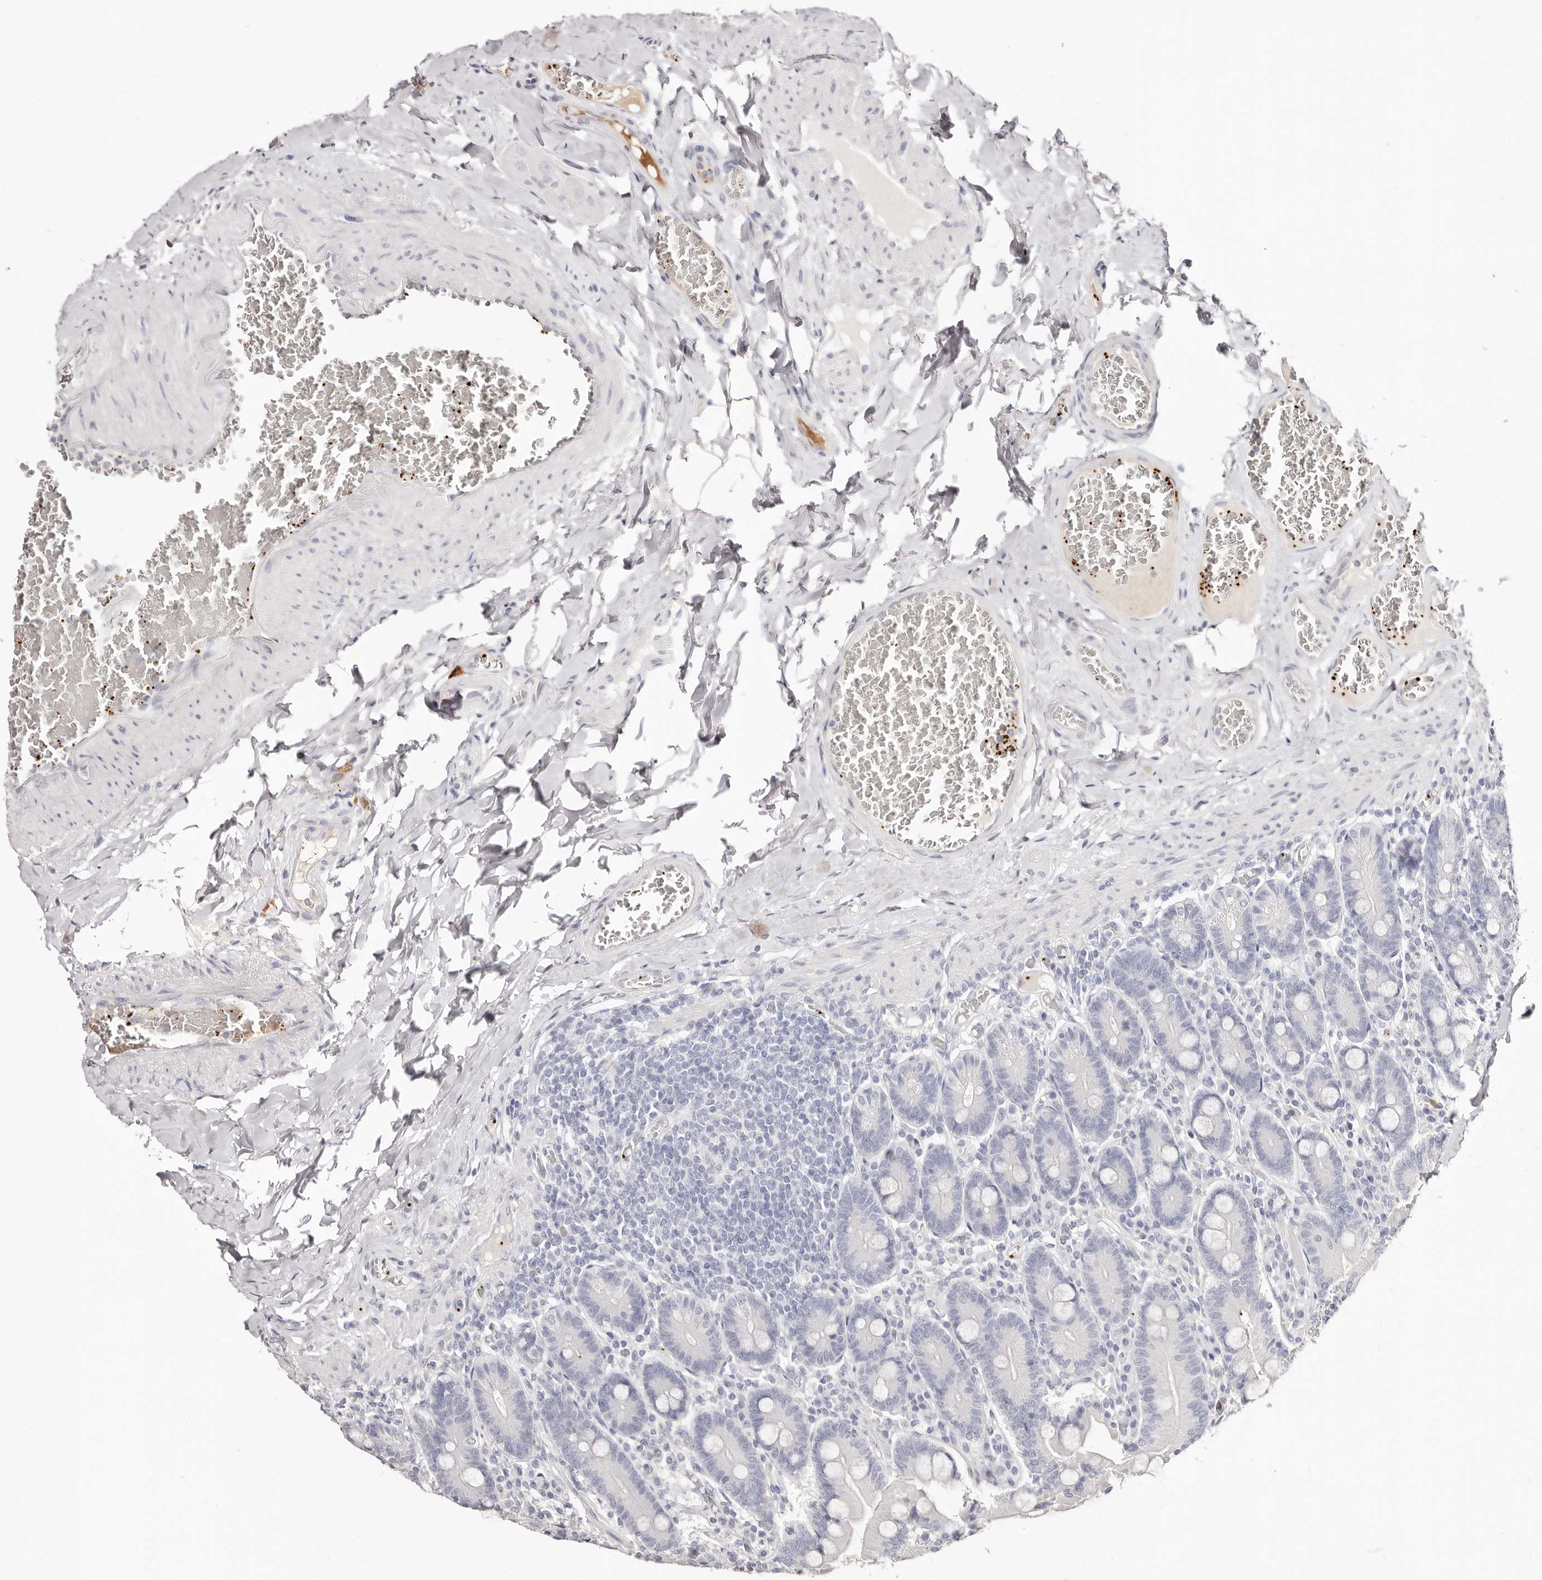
{"staining": {"intensity": "negative", "quantity": "none", "location": "none"}, "tissue": "duodenum", "cell_type": "Glandular cells", "image_type": "normal", "snomed": [{"axis": "morphology", "description": "Normal tissue, NOS"}, {"axis": "topography", "description": "Duodenum"}], "caption": "Human duodenum stained for a protein using immunohistochemistry (IHC) exhibits no positivity in glandular cells.", "gene": "PF4", "patient": {"sex": "female", "age": 62}}